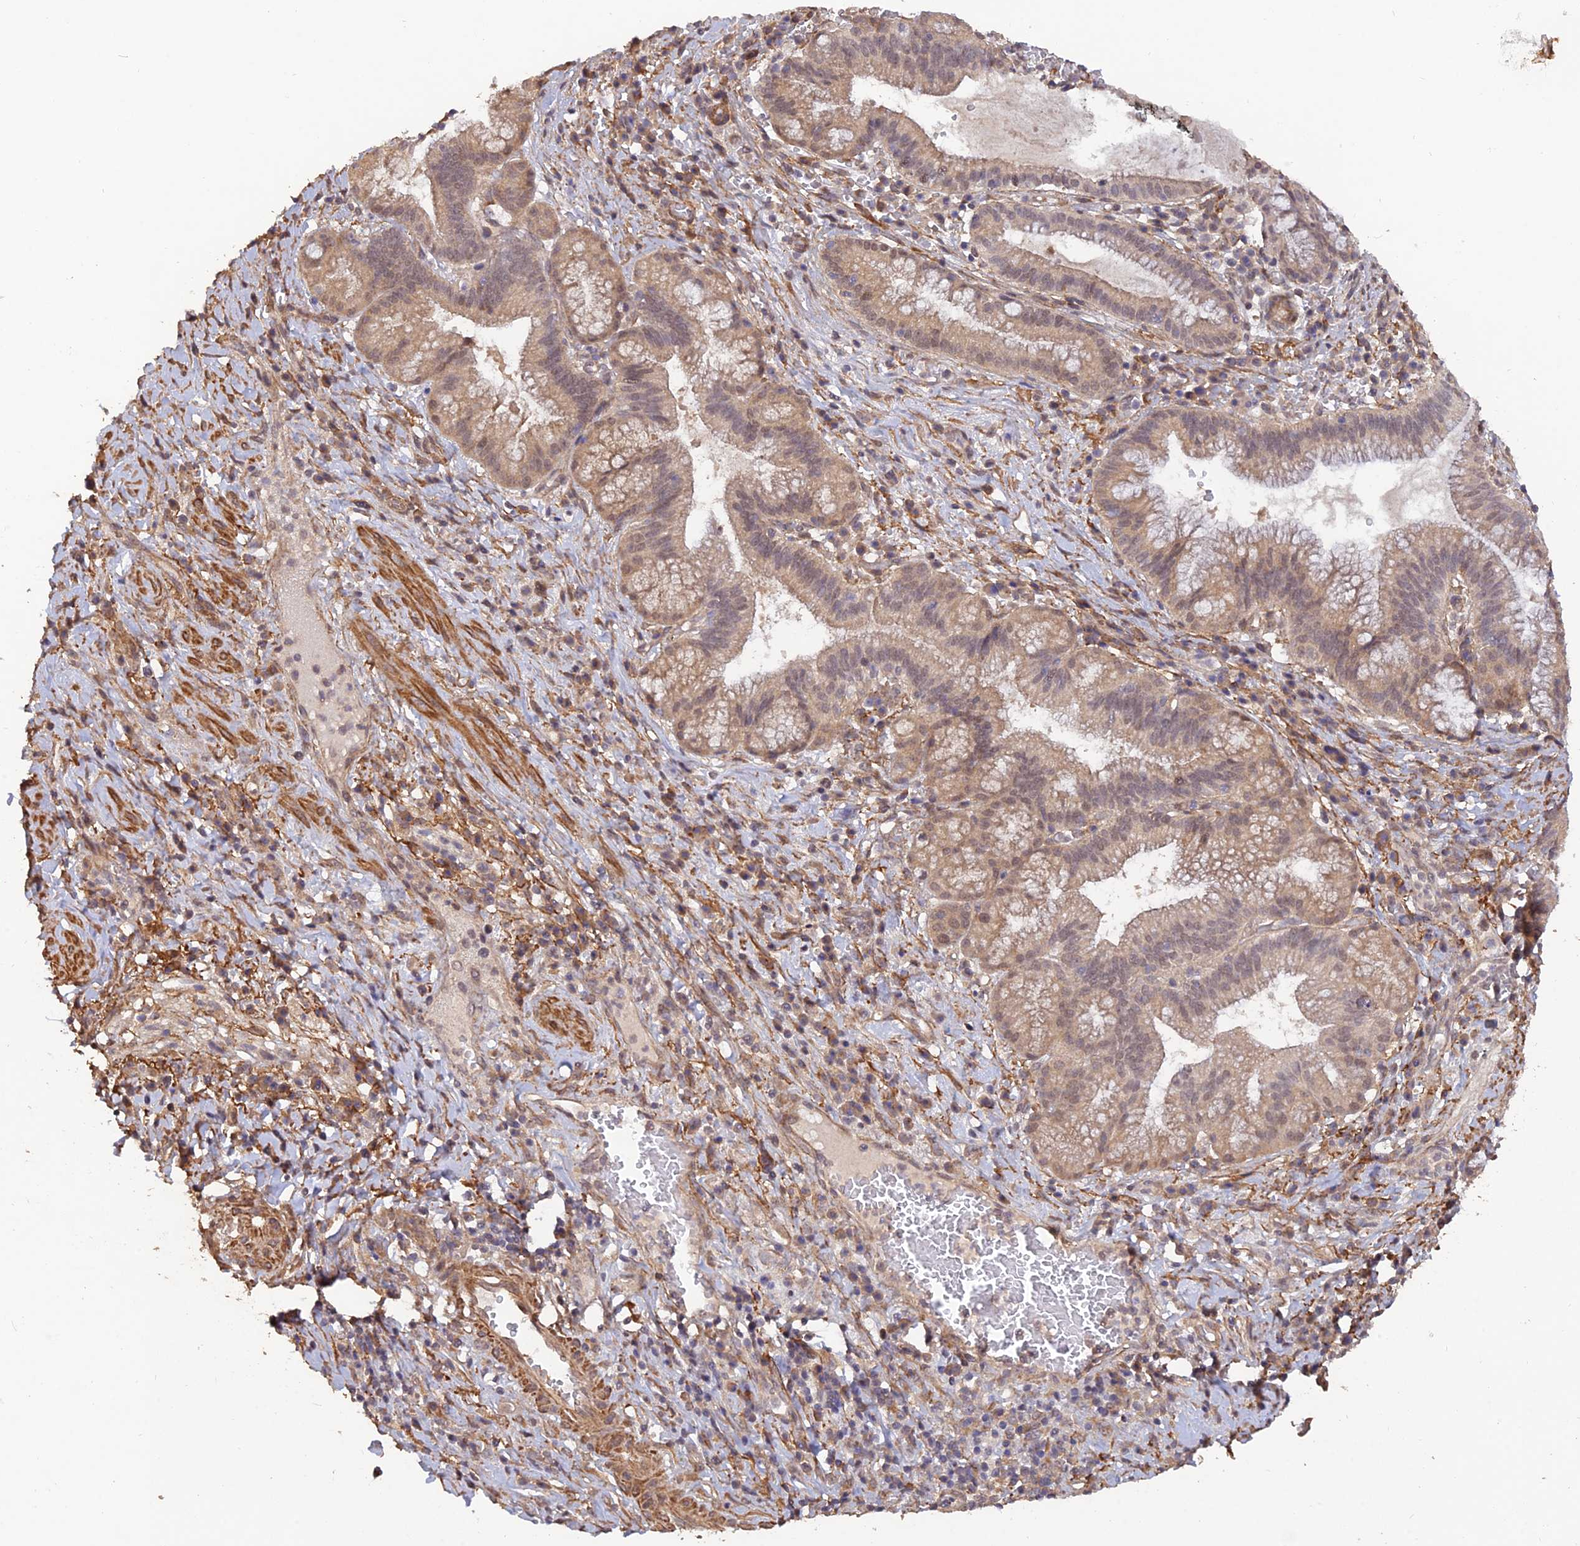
{"staining": {"intensity": "moderate", "quantity": ">75%", "location": "cytoplasmic/membranous,nuclear"}, "tissue": "pancreatic cancer", "cell_type": "Tumor cells", "image_type": "cancer", "snomed": [{"axis": "morphology", "description": "Adenocarcinoma, NOS"}, {"axis": "topography", "description": "Pancreas"}], "caption": "IHC staining of pancreatic cancer (adenocarcinoma), which displays medium levels of moderate cytoplasmic/membranous and nuclear expression in approximately >75% of tumor cells indicating moderate cytoplasmic/membranous and nuclear protein staining. The staining was performed using DAB (brown) for protein detection and nuclei were counterstained in hematoxylin (blue).", "gene": "PAGR1", "patient": {"sex": "male", "age": 72}}